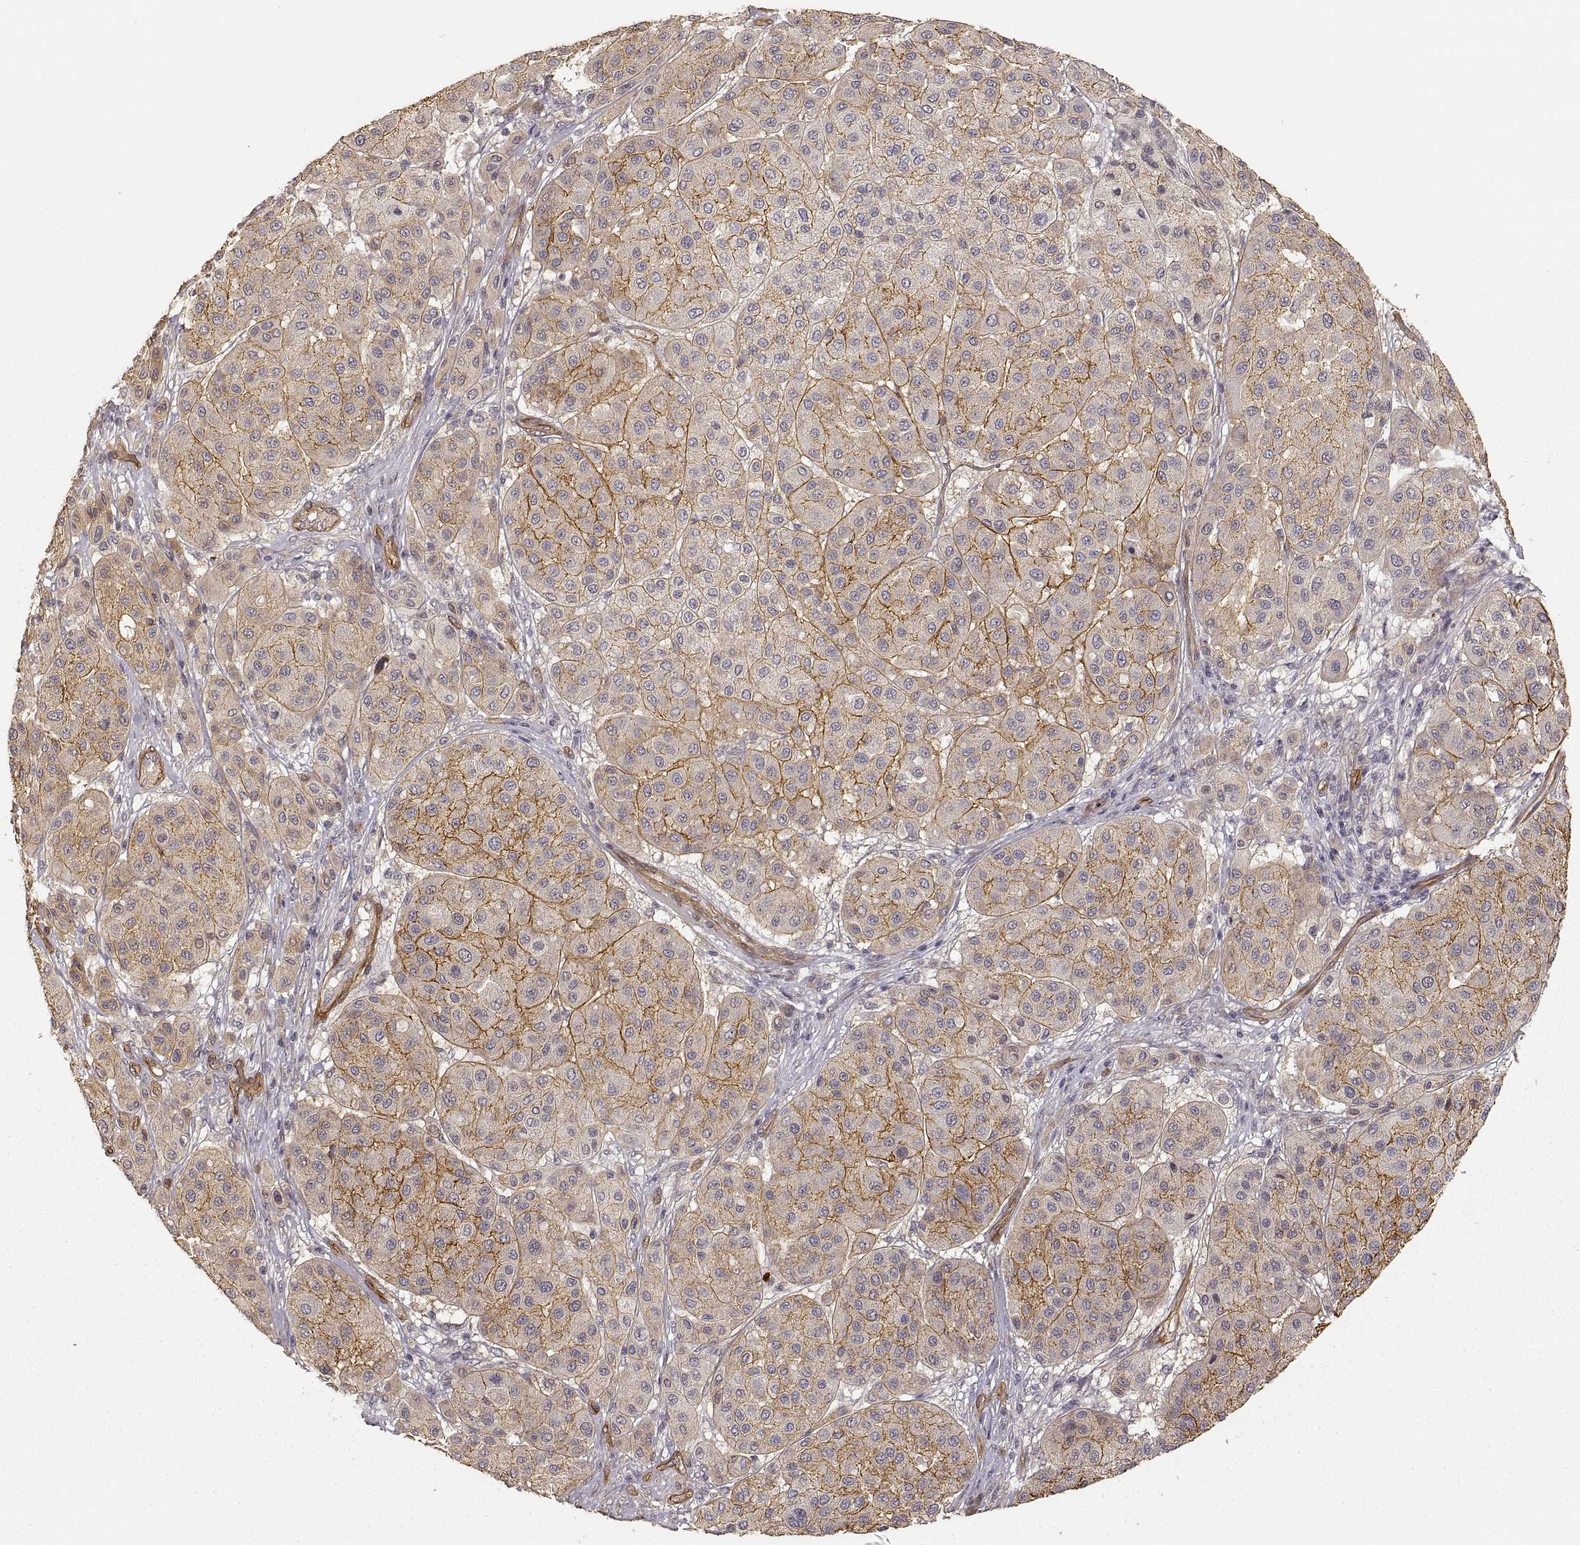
{"staining": {"intensity": "strong", "quantity": ">75%", "location": "cytoplasmic/membranous"}, "tissue": "melanoma", "cell_type": "Tumor cells", "image_type": "cancer", "snomed": [{"axis": "morphology", "description": "Malignant melanoma, Metastatic site"}, {"axis": "topography", "description": "Smooth muscle"}], "caption": "Immunohistochemistry of melanoma demonstrates high levels of strong cytoplasmic/membranous positivity in approximately >75% of tumor cells.", "gene": "LAMA4", "patient": {"sex": "male", "age": 41}}